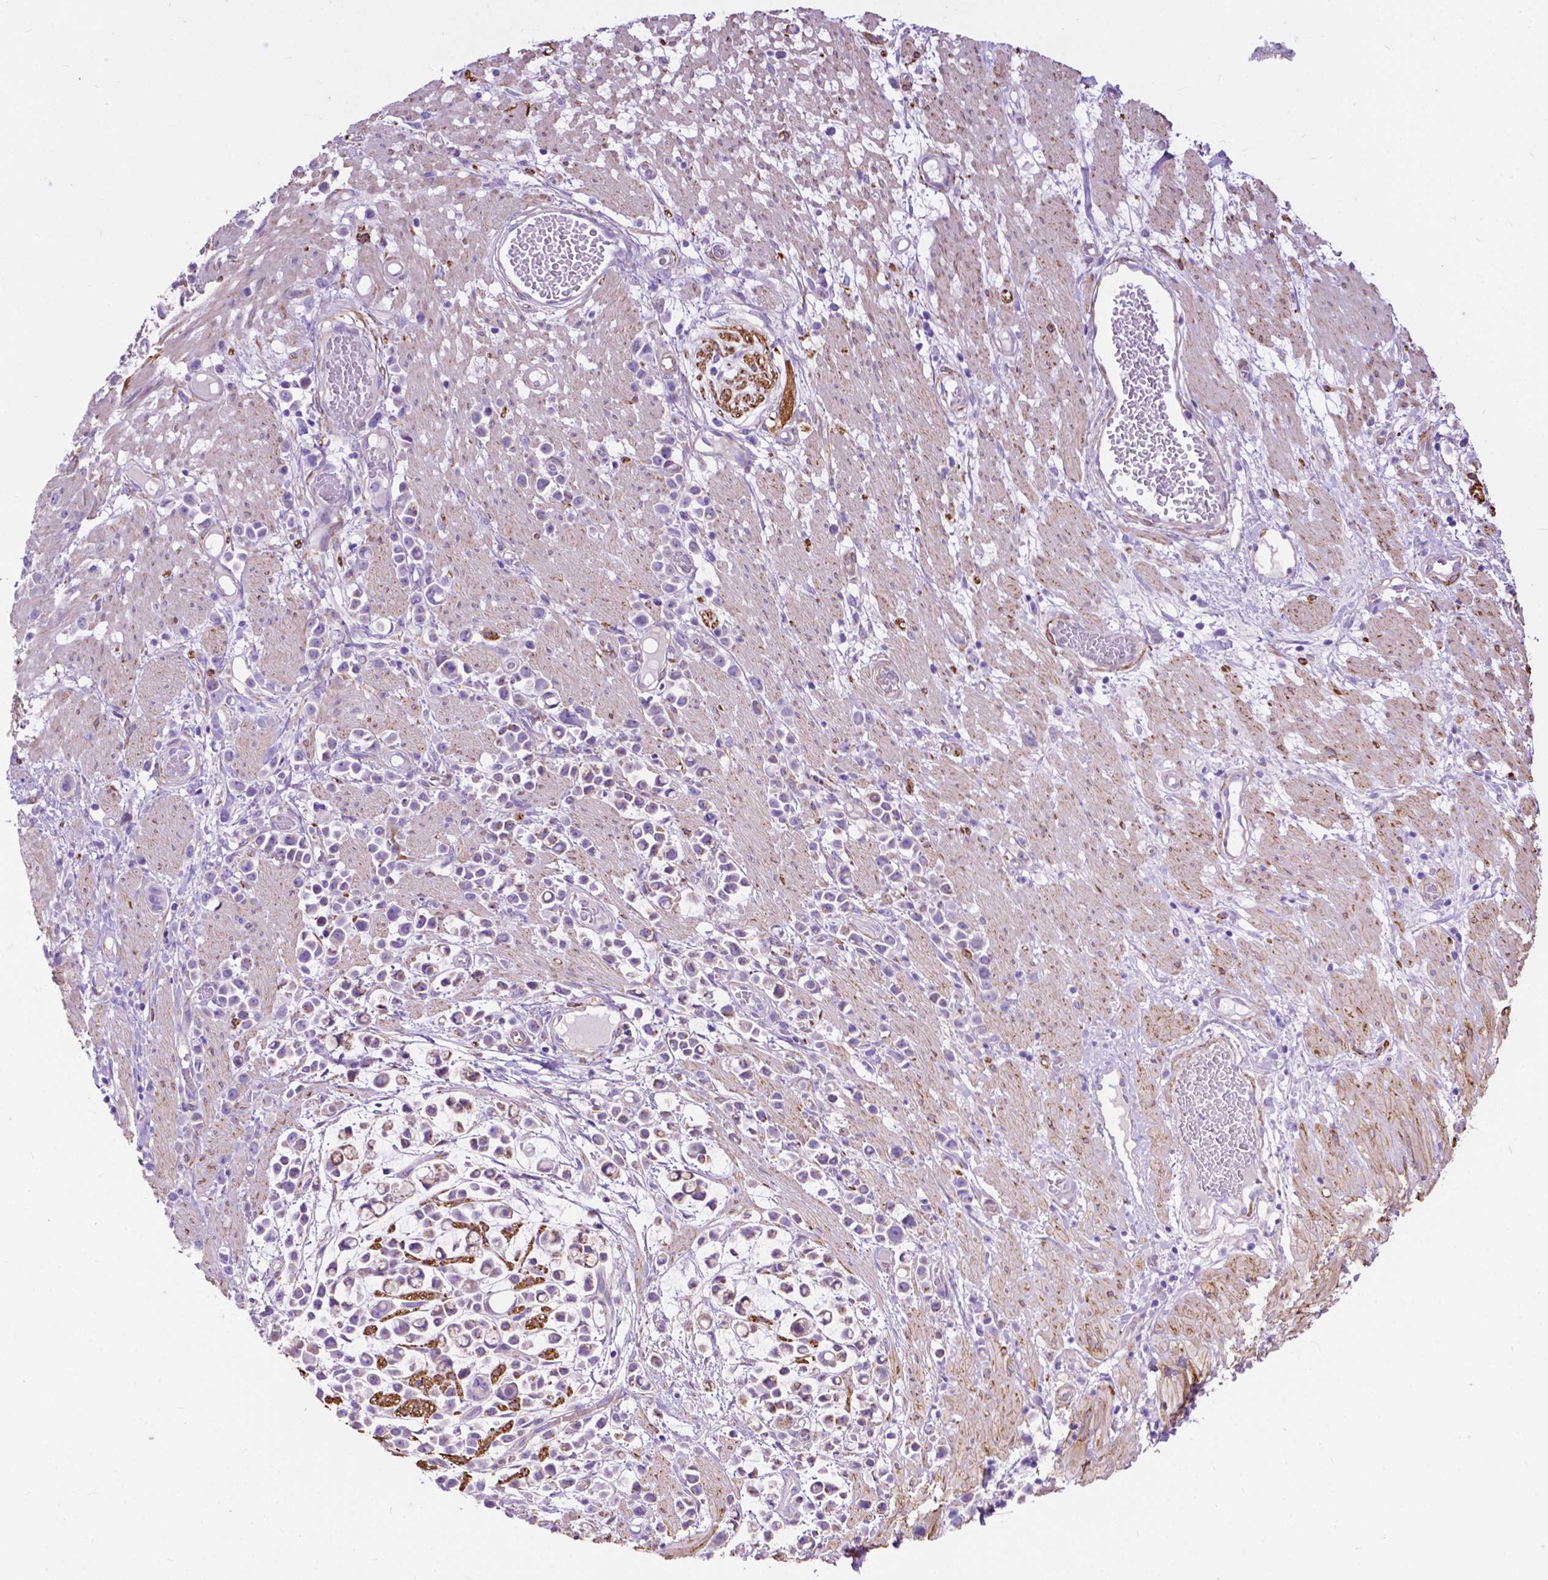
{"staining": {"intensity": "negative", "quantity": "none", "location": "none"}, "tissue": "stomach cancer", "cell_type": "Tumor cells", "image_type": "cancer", "snomed": [{"axis": "morphology", "description": "Adenocarcinoma, NOS"}, {"axis": "topography", "description": "Stomach"}], "caption": "Immunohistochemistry micrograph of neoplastic tissue: stomach cancer stained with DAB reveals no significant protein expression in tumor cells.", "gene": "PCDHA12", "patient": {"sex": "male", "age": 82}}